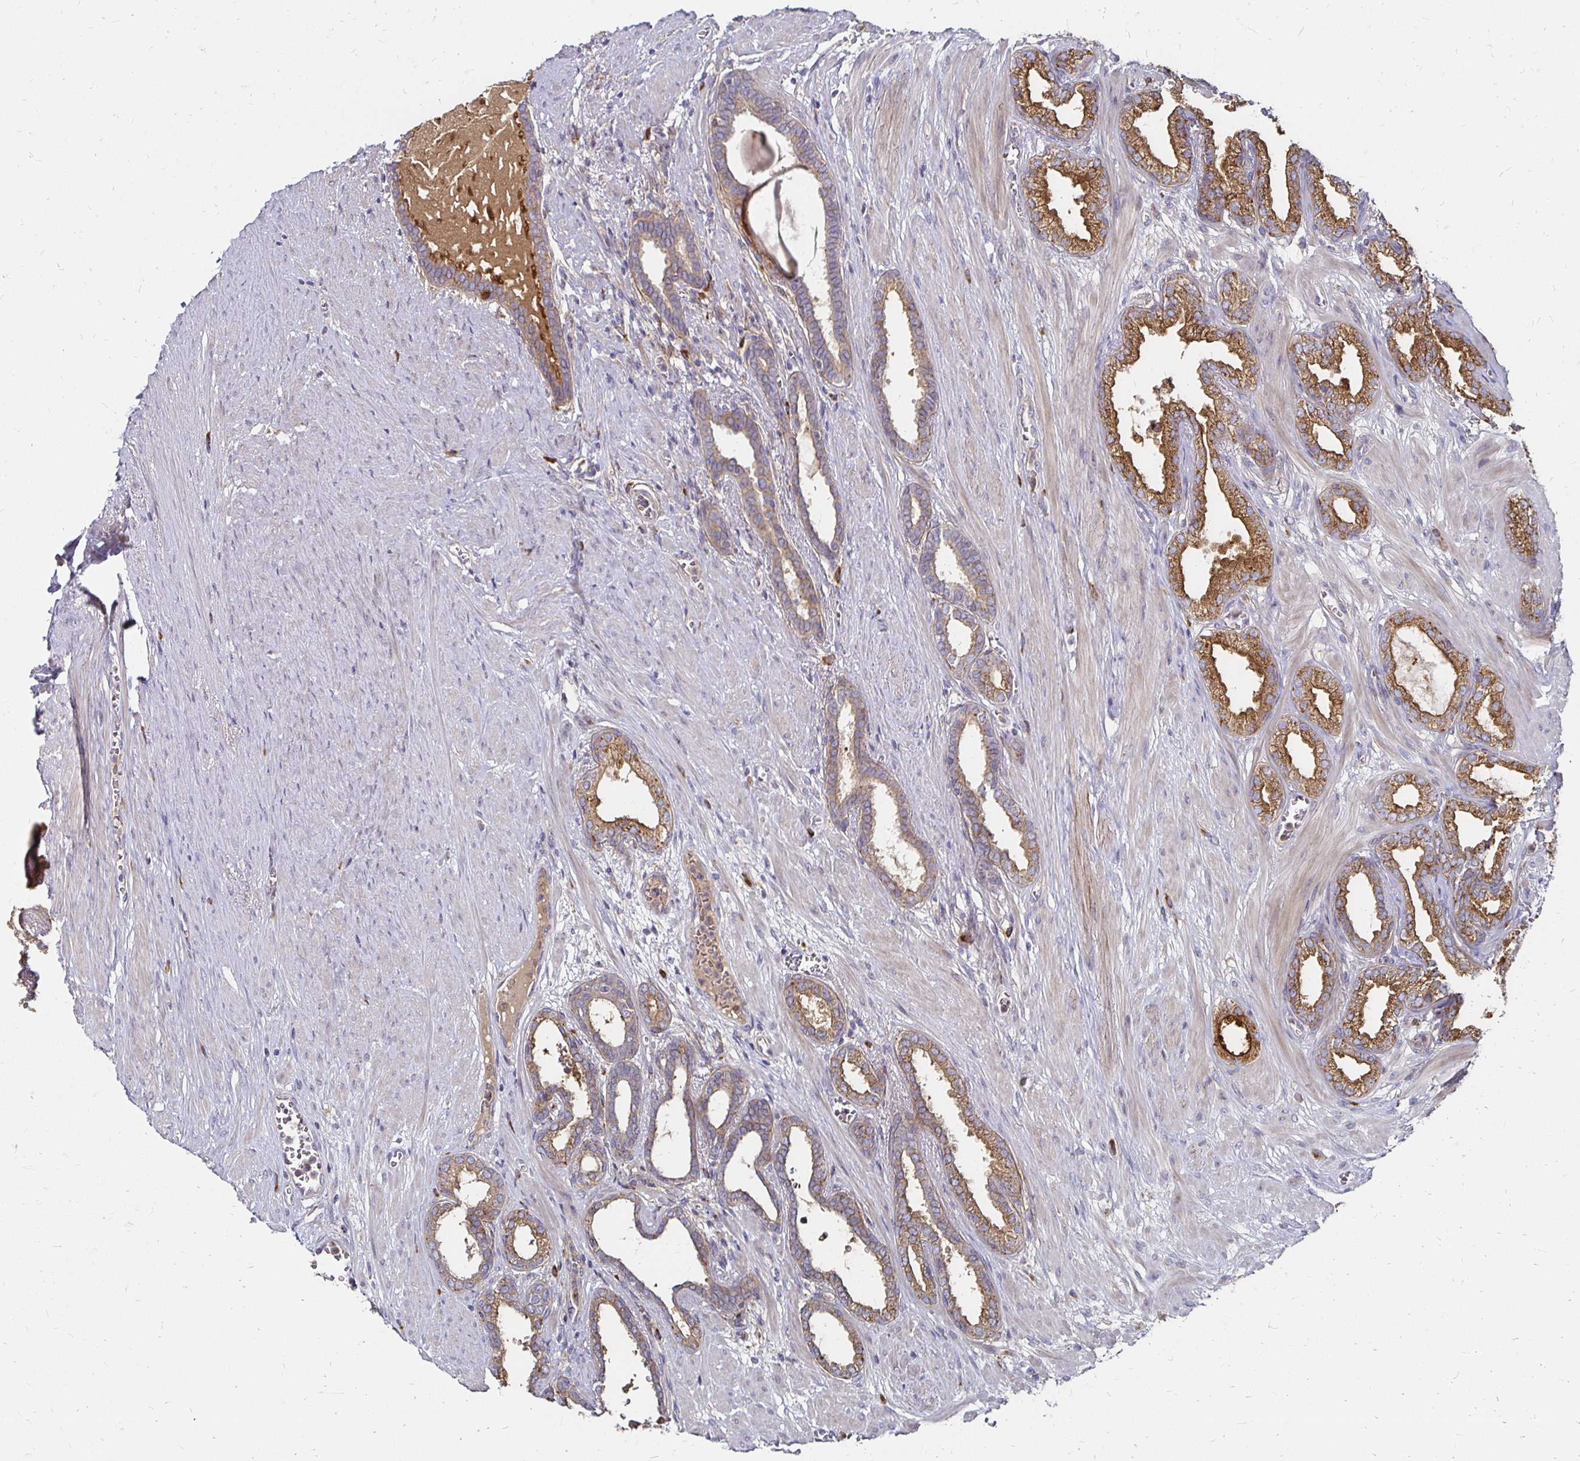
{"staining": {"intensity": "moderate", "quantity": ">75%", "location": "cytoplasmic/membranous"}, "tissue": "prostate cancer", "cell_type": "Tumor cells", "image_type": "cancer", "snomed": [{"axis": "morphology", "description": "Adenocarcinoma, High grade"}, {"axis": "topography", "description": "Prostate"}], "caption": "Protein expression analysis of human prostate high-grade adenocarcinoma reveals moderate cytoplasmic/membranous positivity in approximately >75% of tumor cells.", "gene": "NCSTN", "patient": {"sex": "male", "age": 60}}